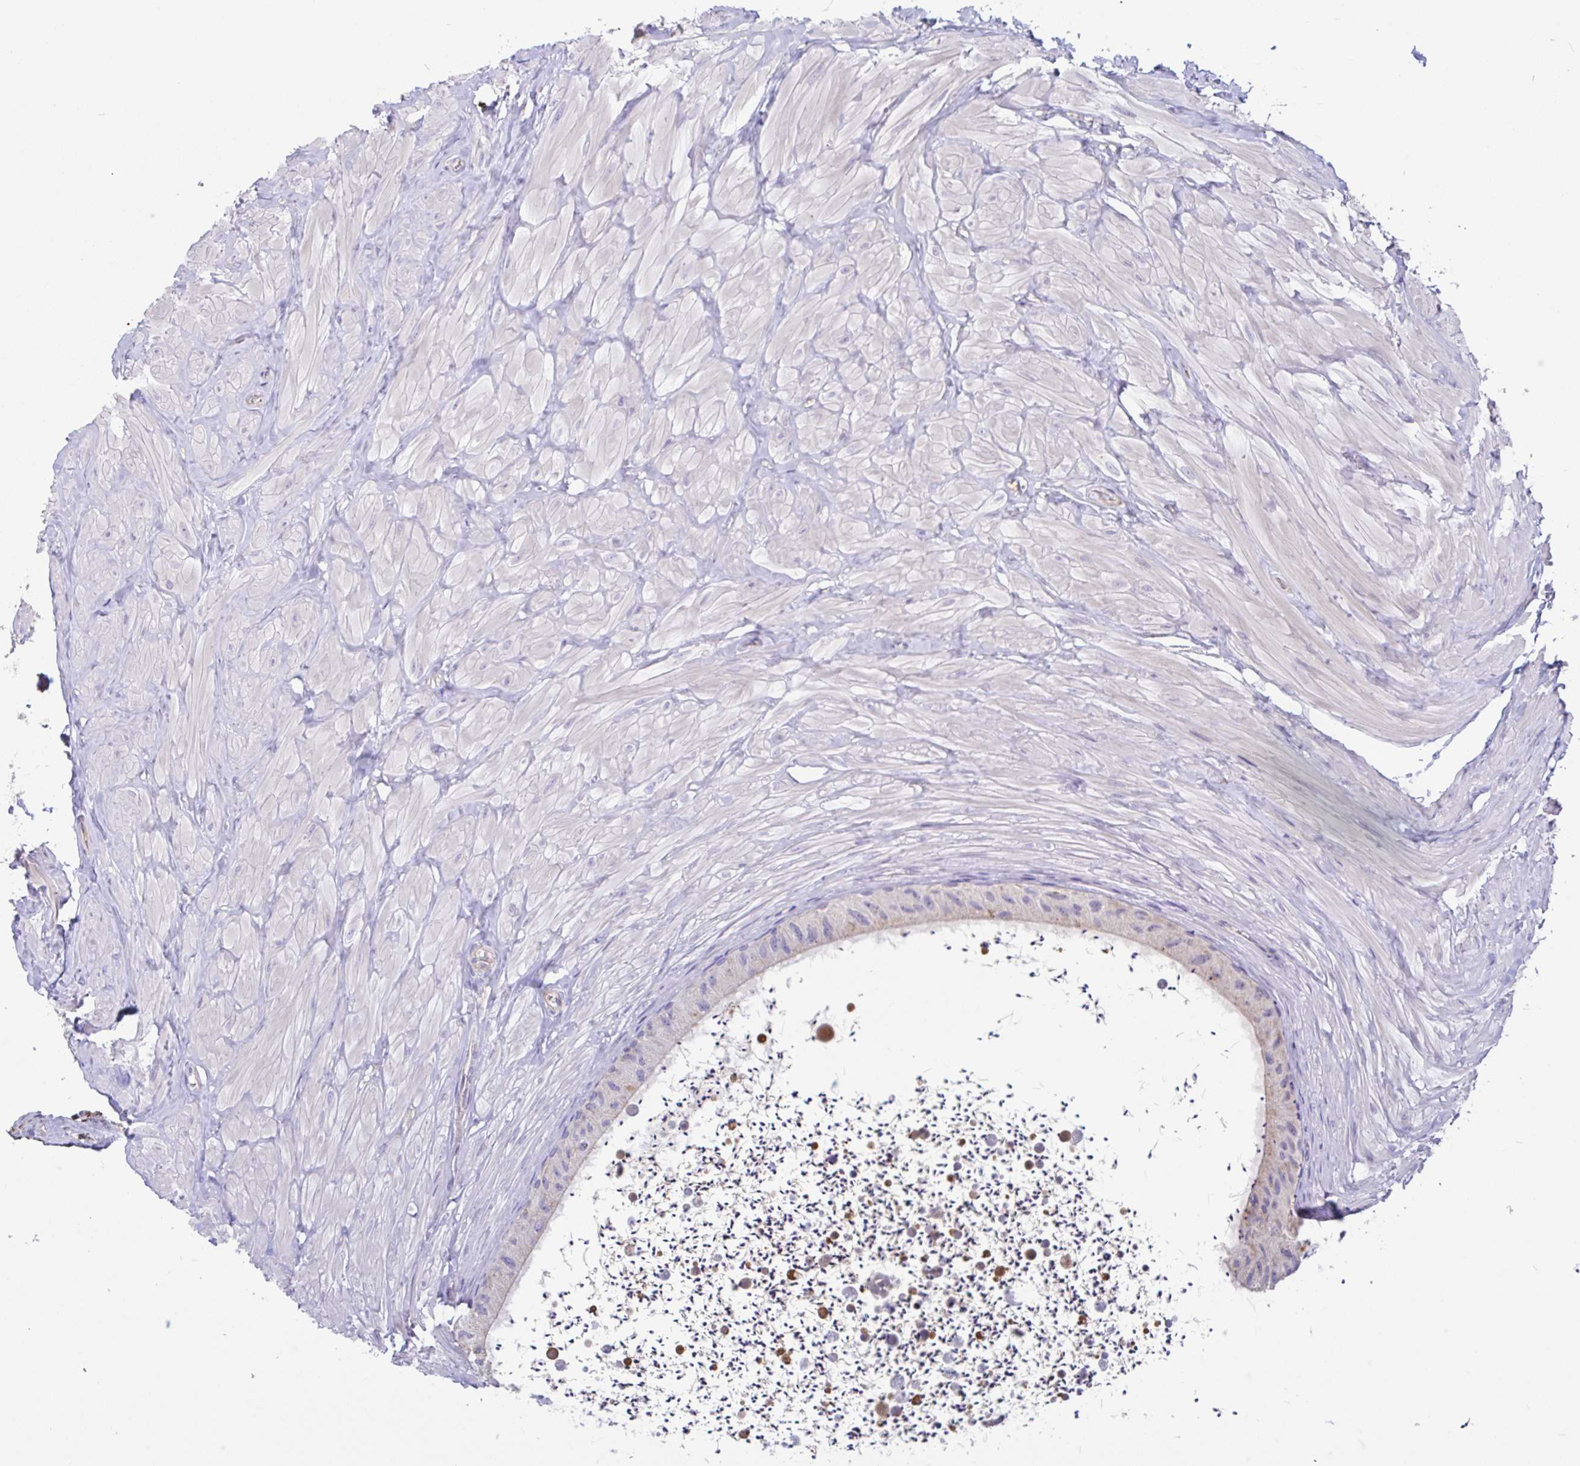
{"staining": {"intensity": "negative", "quantity": "none", "location": "none"}, "tissue": "epididymis", "cell_type": "Glandular cells", "image_type": "normal", "snomed": [{"axis": "morphology", "description": "Normal tissue, NOS"}, {"axis": "topography", "description": "Epididymis"}, {"axis": "topography", "description": "Peripheral nerve tissue"}], "caption": "Immunohistochemistry image of benign epididymis: epididymis stained with DAB demonstrates no significant protein positivity in glandular cells.", "gene": "PLCD4", "patient": {"sex": "male", "age": 32}}